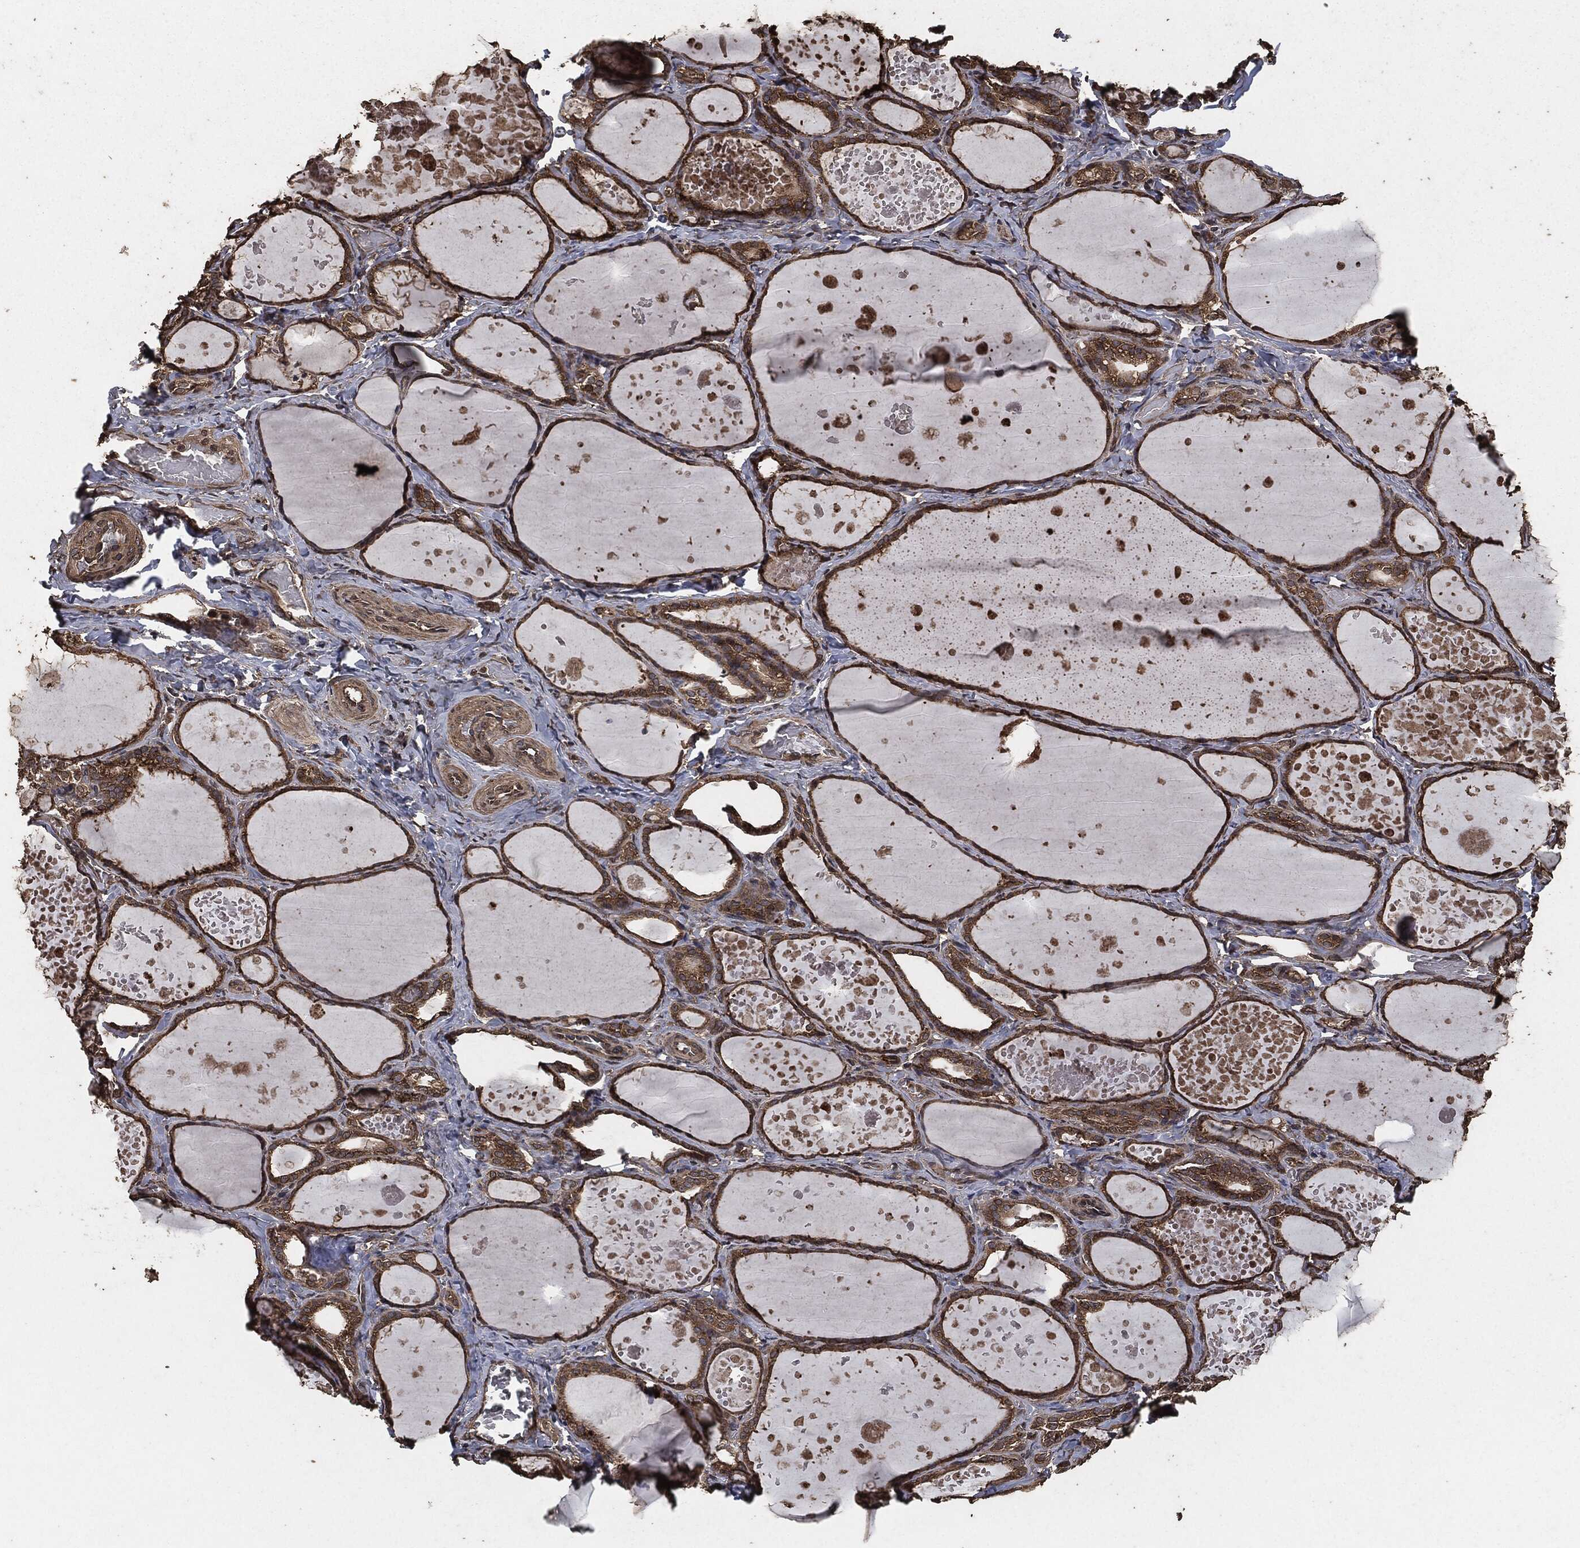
{"staining": {"intensity": "moderate", "quantity": ">75%", "location": "cytoplasmic/membranous"}, "tissue": "thyroid gland", "cell_type": "Glandular cells", "image_type": "normal", "snomed": [{"axis": "morphology", "description": "Normal tissue, NOS"}, {"axis": "topography", "description": "Thyroid gland"}], "caption": "Human thyroid gland stained with a brown dye demonstrates moderate cytoplasmic/membranous positive expression in about >75% of glandular cells.", "gene": "AKT1S1", "patient": {"sex": "female", "age": 56}}